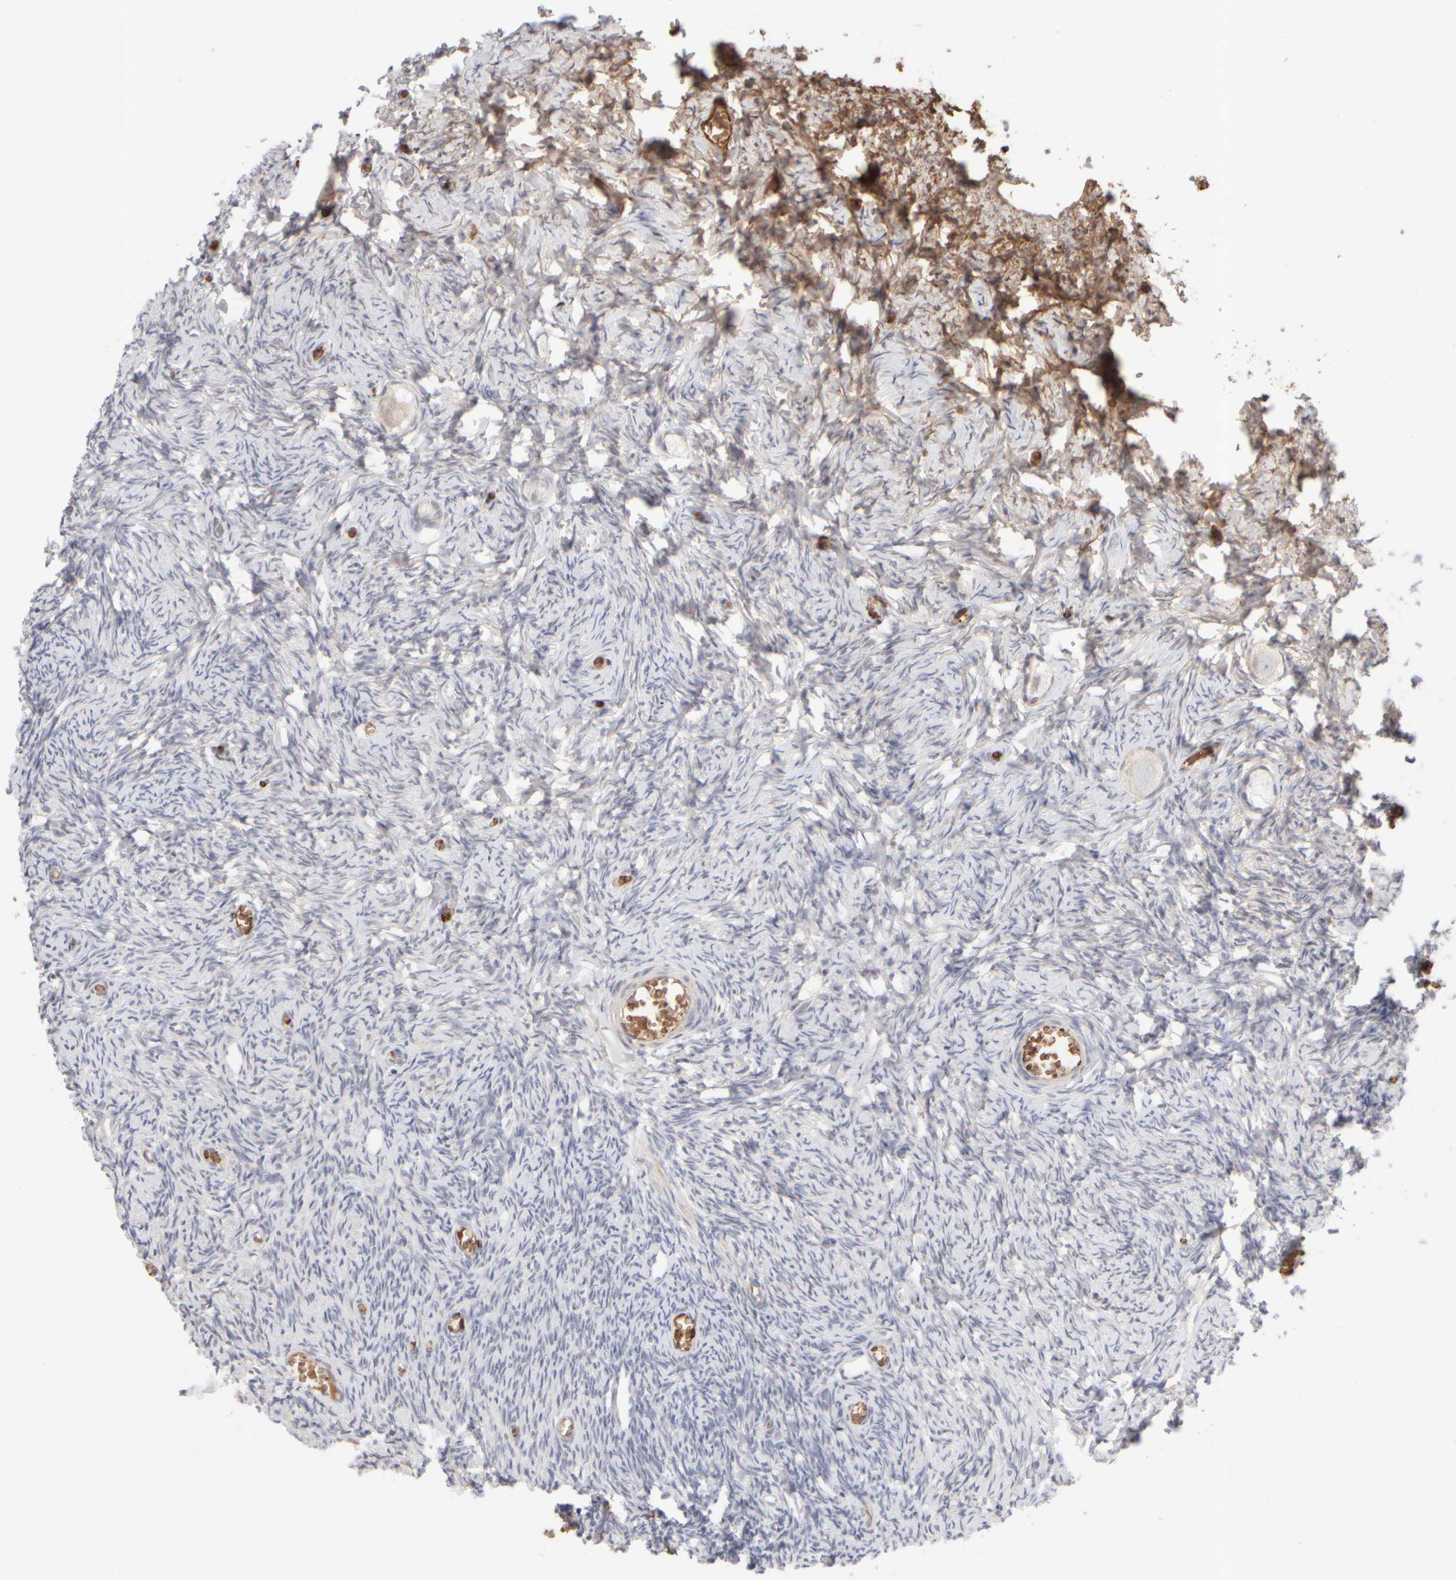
{"staining": {"intensity": "negative", "quantity": "none", "location": "none"}, "tissue": "ovary", "cell_type": "Follicle cells", "image_type": "normal", "snomed": [{"axis": "morphology", "description": "Normal tissue, NOS"}, {"axis": "topography", "description": "Ovary"}], "caption": "Immunohistochemistry (IHC) photomicrograph of benign ovary: ovary stained with DAB displays no significant protein staining in follicle cells.", "gene": "MST1", "patient": {"sex": "female", "age": 27}}